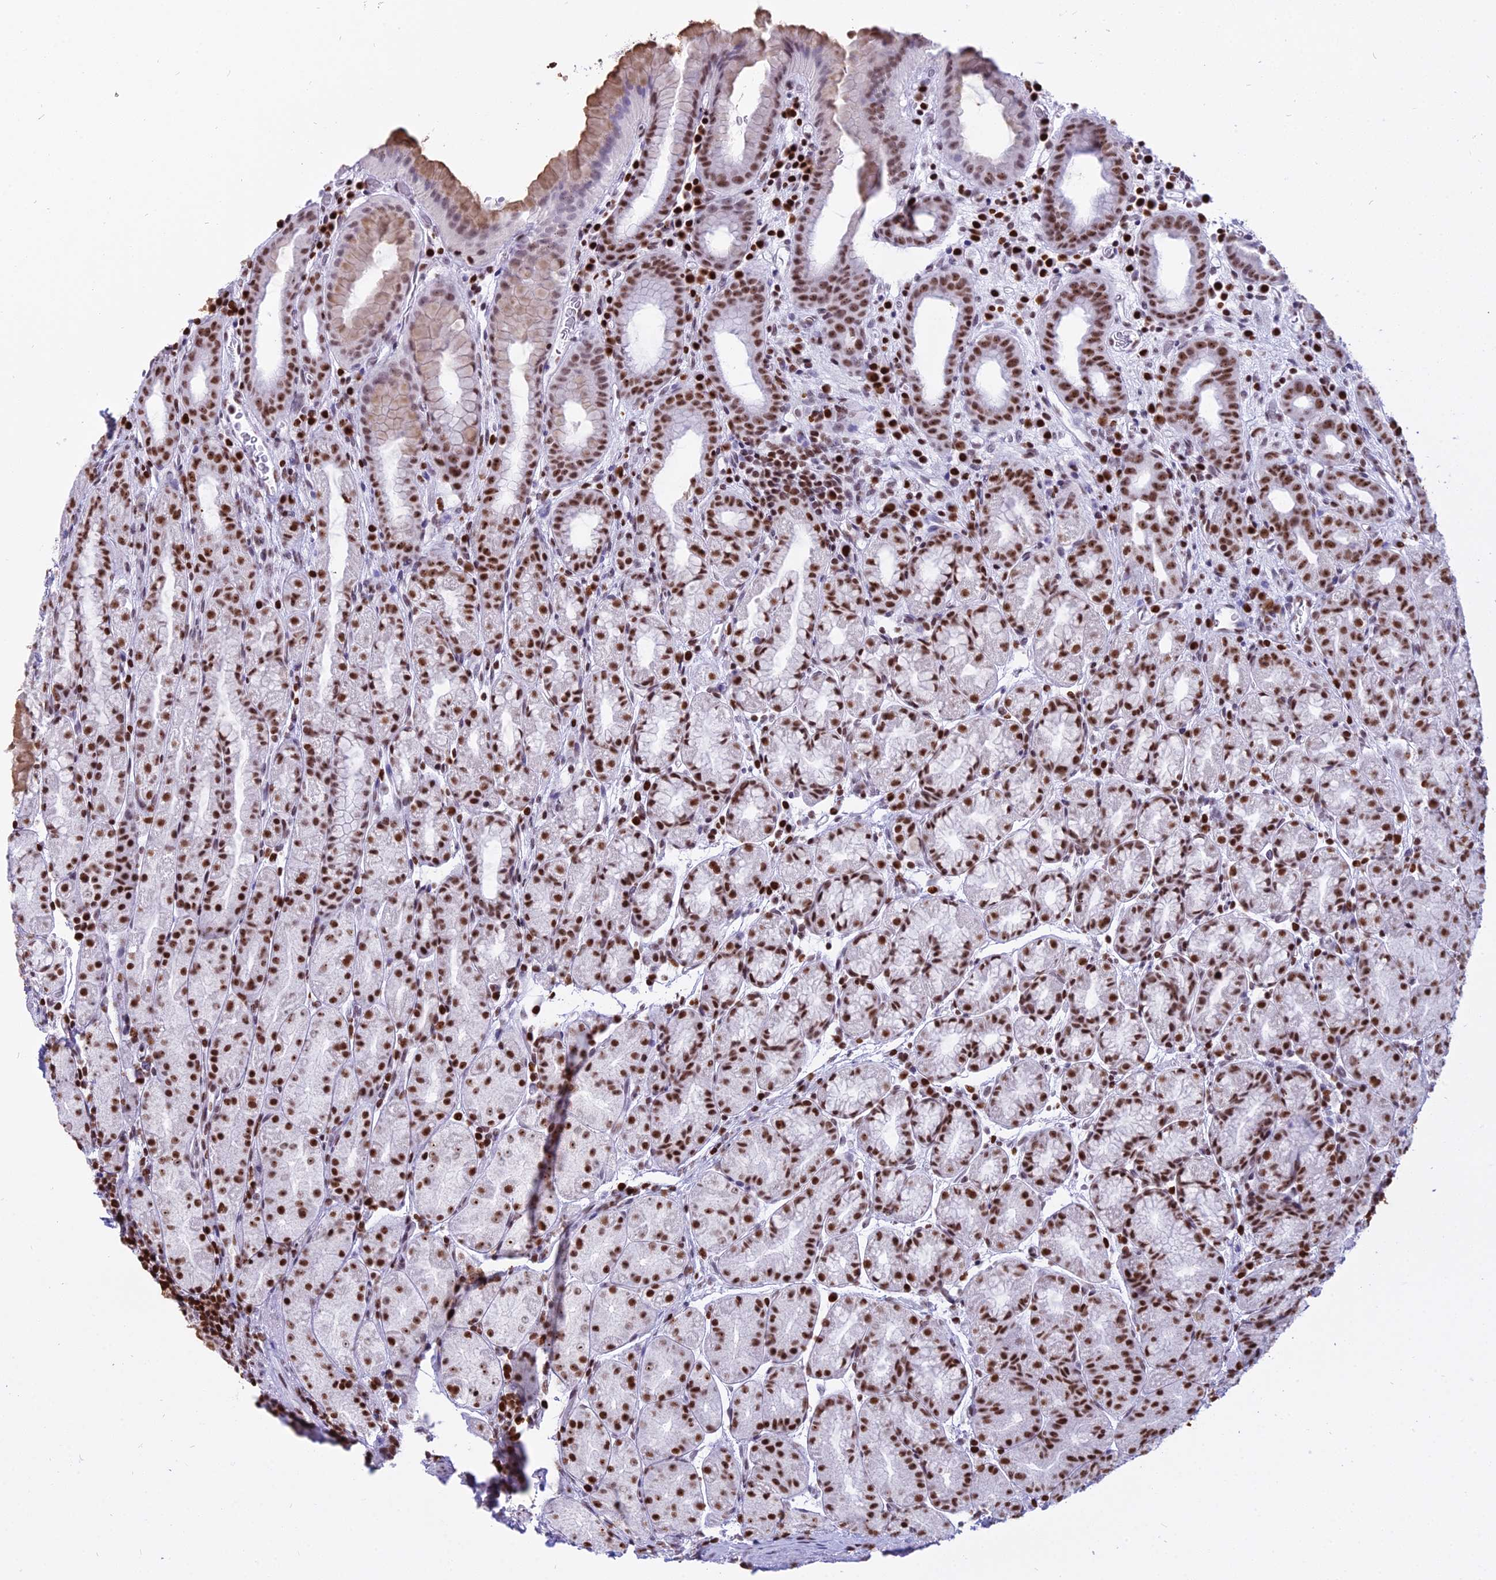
{"staining": {"intensity": "strong", "quantity": ">75%", "location": "nuclear"}, "tissue": "stomach", "cell_type": "Glandular cells", "image_type": "normal", "snomed": [{"axis": "morphology", "description": "Normal tissue, NOS"}, {"axis": "topography", "description": "Stomach, upper"}, {"axis": "topography", "description": "Stomach, lower"}, {"axis": "topography", "description": "Small intestine"}], "caption": "Immunohistochemistry histopathology image of unremarkable stomach: human stomach stained using immunohistochemistry shows high levels of strong protein expression localized specifically in the nuclear of glandular cells, appearing as a nuclear brown color.", "gene": "PARP1", "patient": {"sex": "male", "age": 68}}